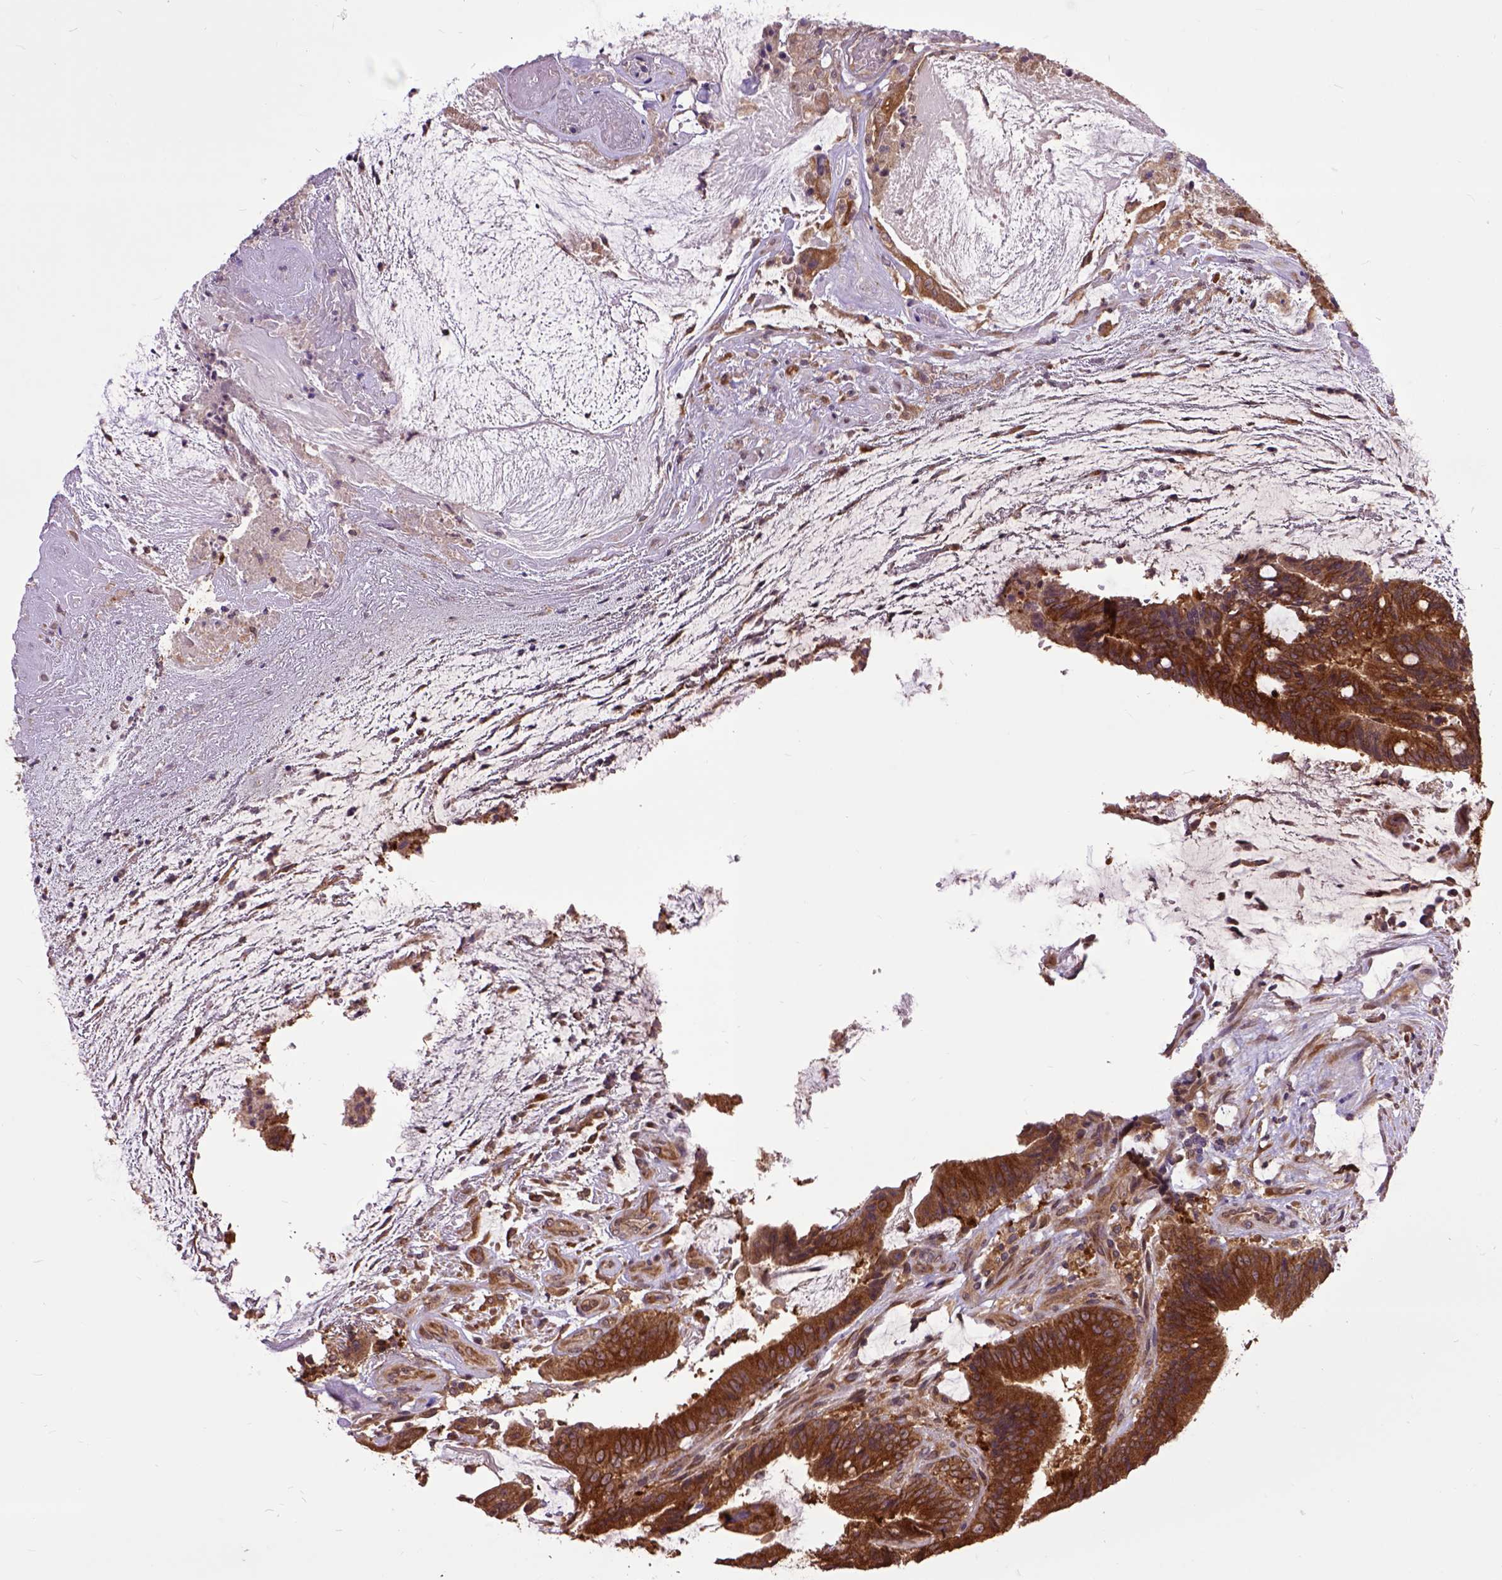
{"staining": {"intensity": "strong", "quantity": ">75%", "location": "cytoplasmic/membranous"}, "tissue": "colorectal cancer", "cell_type": "Tumor cells", "image_type": "cancer", "snomed": [{"axis": "morphology", "description": "Adenocarcinoma, NOS"}, {"axis": "topography", "description": "Colon"}], "caption": "Strong cytoplasmic/membranous staining is identified in approximately >75% of tumor cells in colorectal cancer (adenocarcinoma).", "gene": "ARL1", "patient": {"sex": "female", "age": 43}}